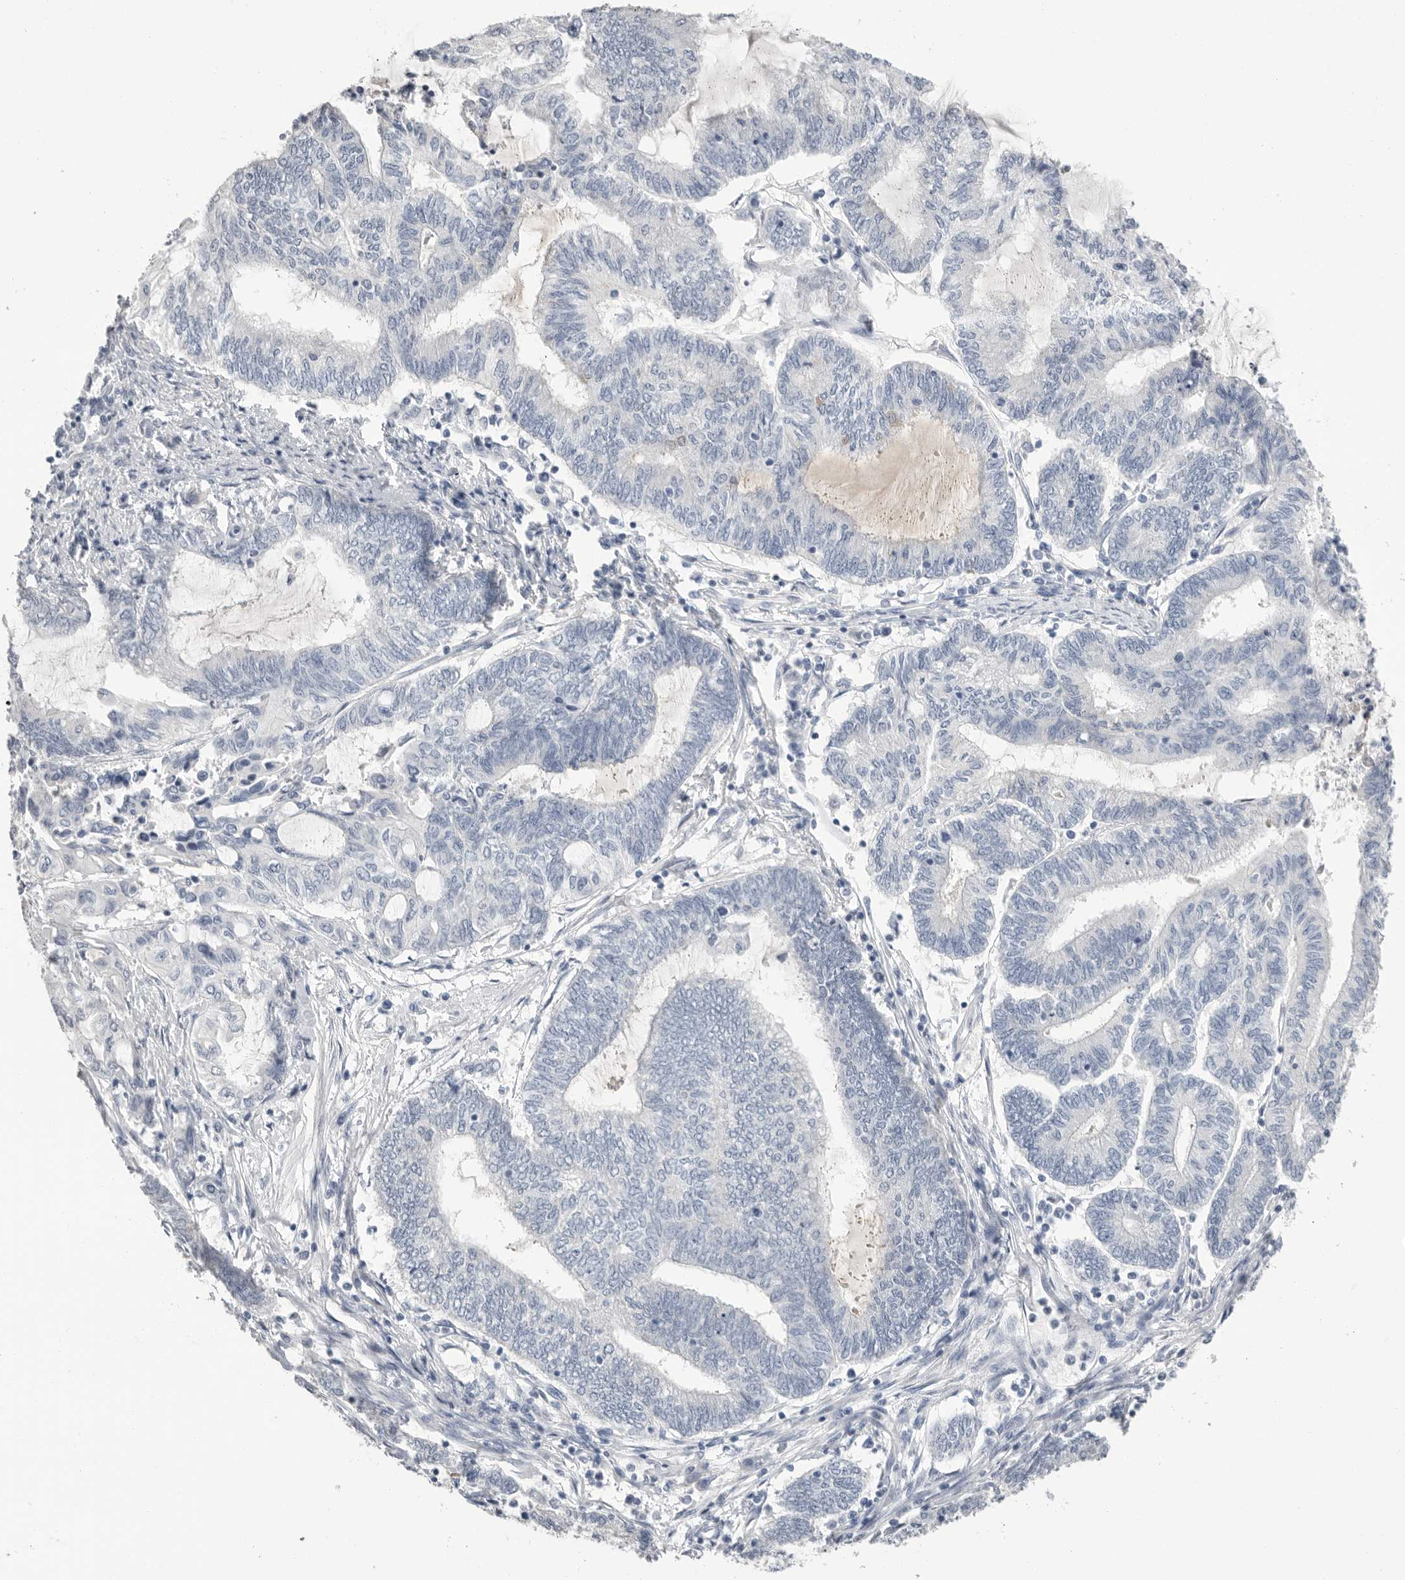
{"staining": {"intensity": "negative", "quantity": "none", "location": "none"}, "tissue": "endometrial cancer", "cell_type": "Tumor cells", "image_type": "cancer", "snomed": [{"axis": "morphology", "description": "Adenocarcinoma, NOS"}, {"axis": "topography", "description": "Uterus"}, {"axis": "topography", "description": "Endometrium"}], "caption": "Protein analysis of endometrial adenocarcinoma shows no significant staining in tumor cells. Brightfield microscopy of immunohistochemistry stained with DAB (brown) and hematoxylin (blue), captured at high magnification.", "gene": "APOA2", "patient": {"sex": "female", "age": 70}}